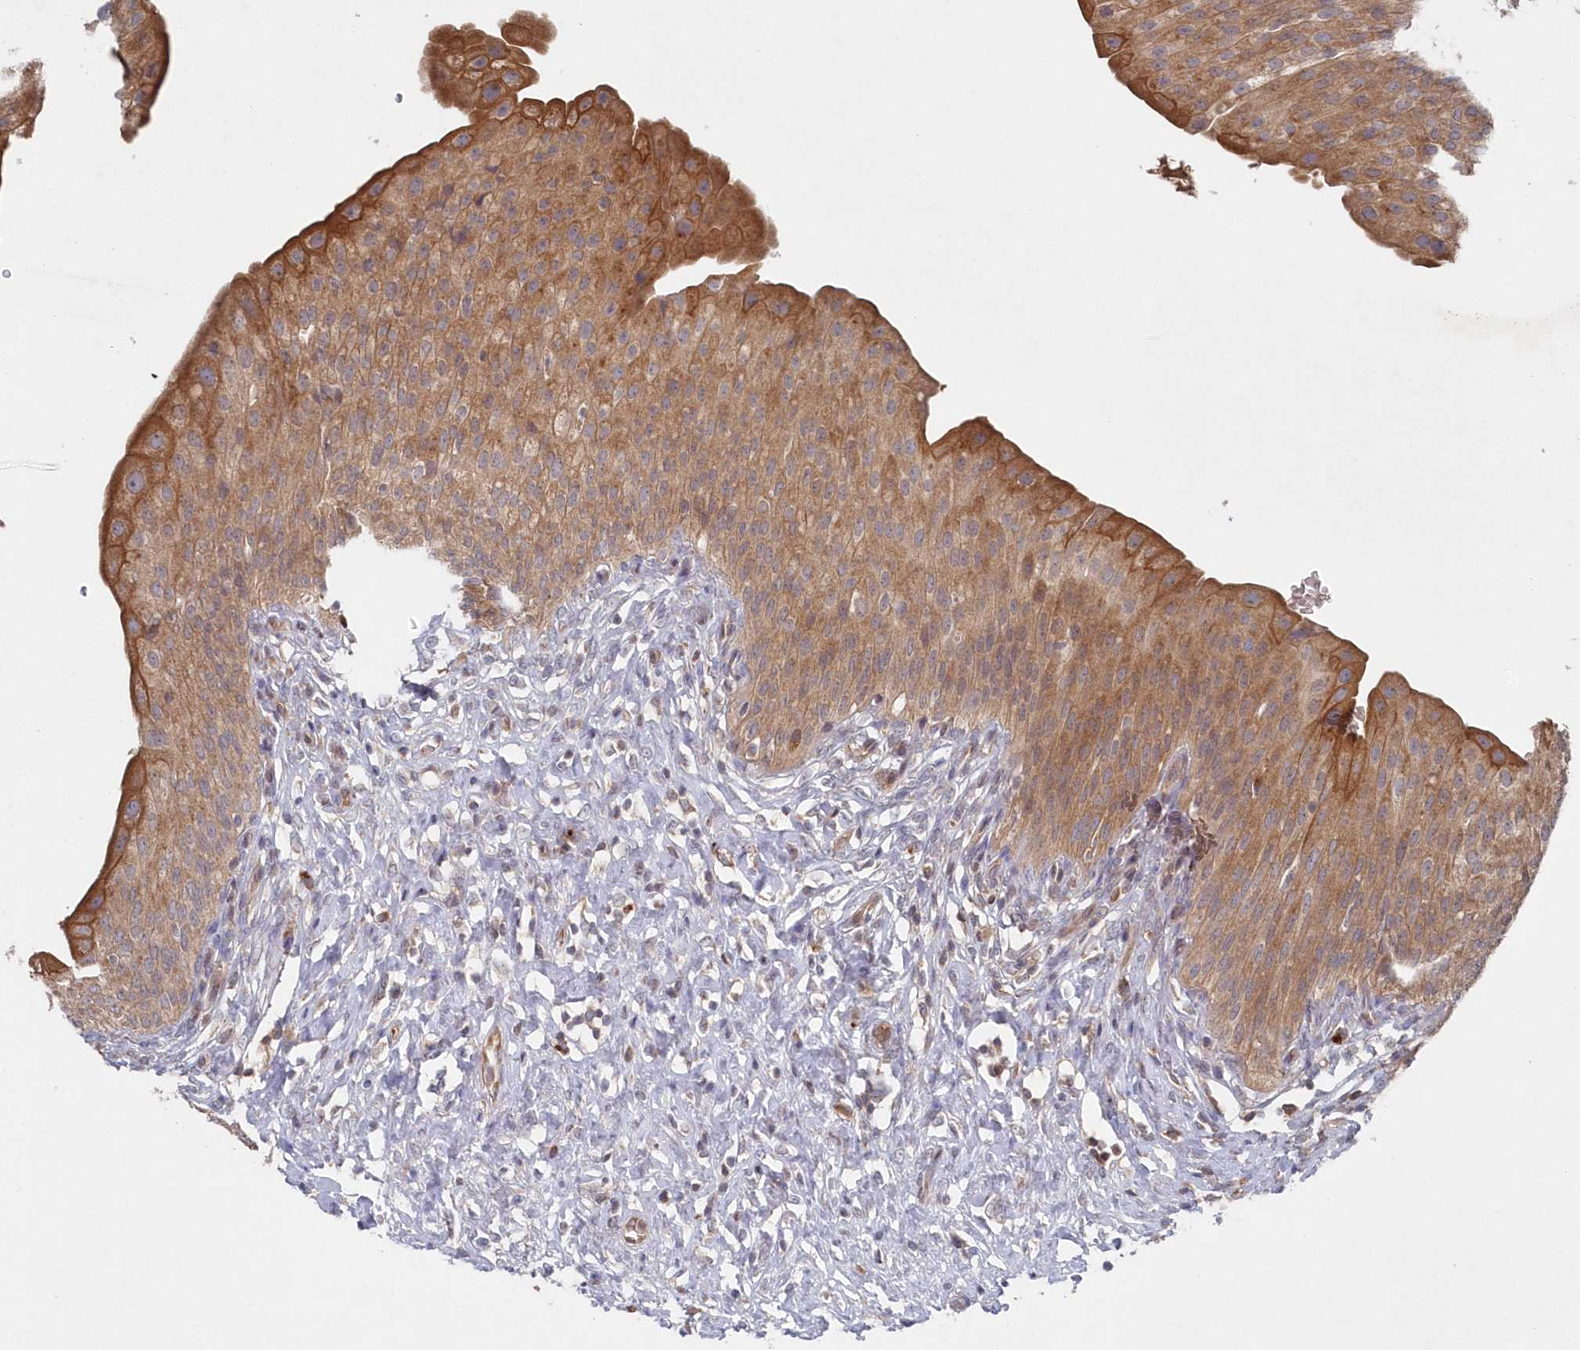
{"staining": {"intensity": "moderate", "quantity": ">75%", "location": "cytoplasmic/membranous"}, "tissue": "urinary bladder", "cell_type": "Urothelial cells", "image_type": "normal", "snomed": [{"axis": "morphology", "description": "Normal tissue, NOS"}, {"axis": "morphology", "description": "Urothelial carcinoma, High grade"}, {"axis": "topography", "description": "Urinary bladder"}], "caption": "About >75% of urothelial cells in benign human urinary bladder display moderate cytoplasmic/membranous protein expression as visualized by brown immunohistochemical staining.", "gene": "ASNSD1", "patient": {"sex": "male", "age": 46}}